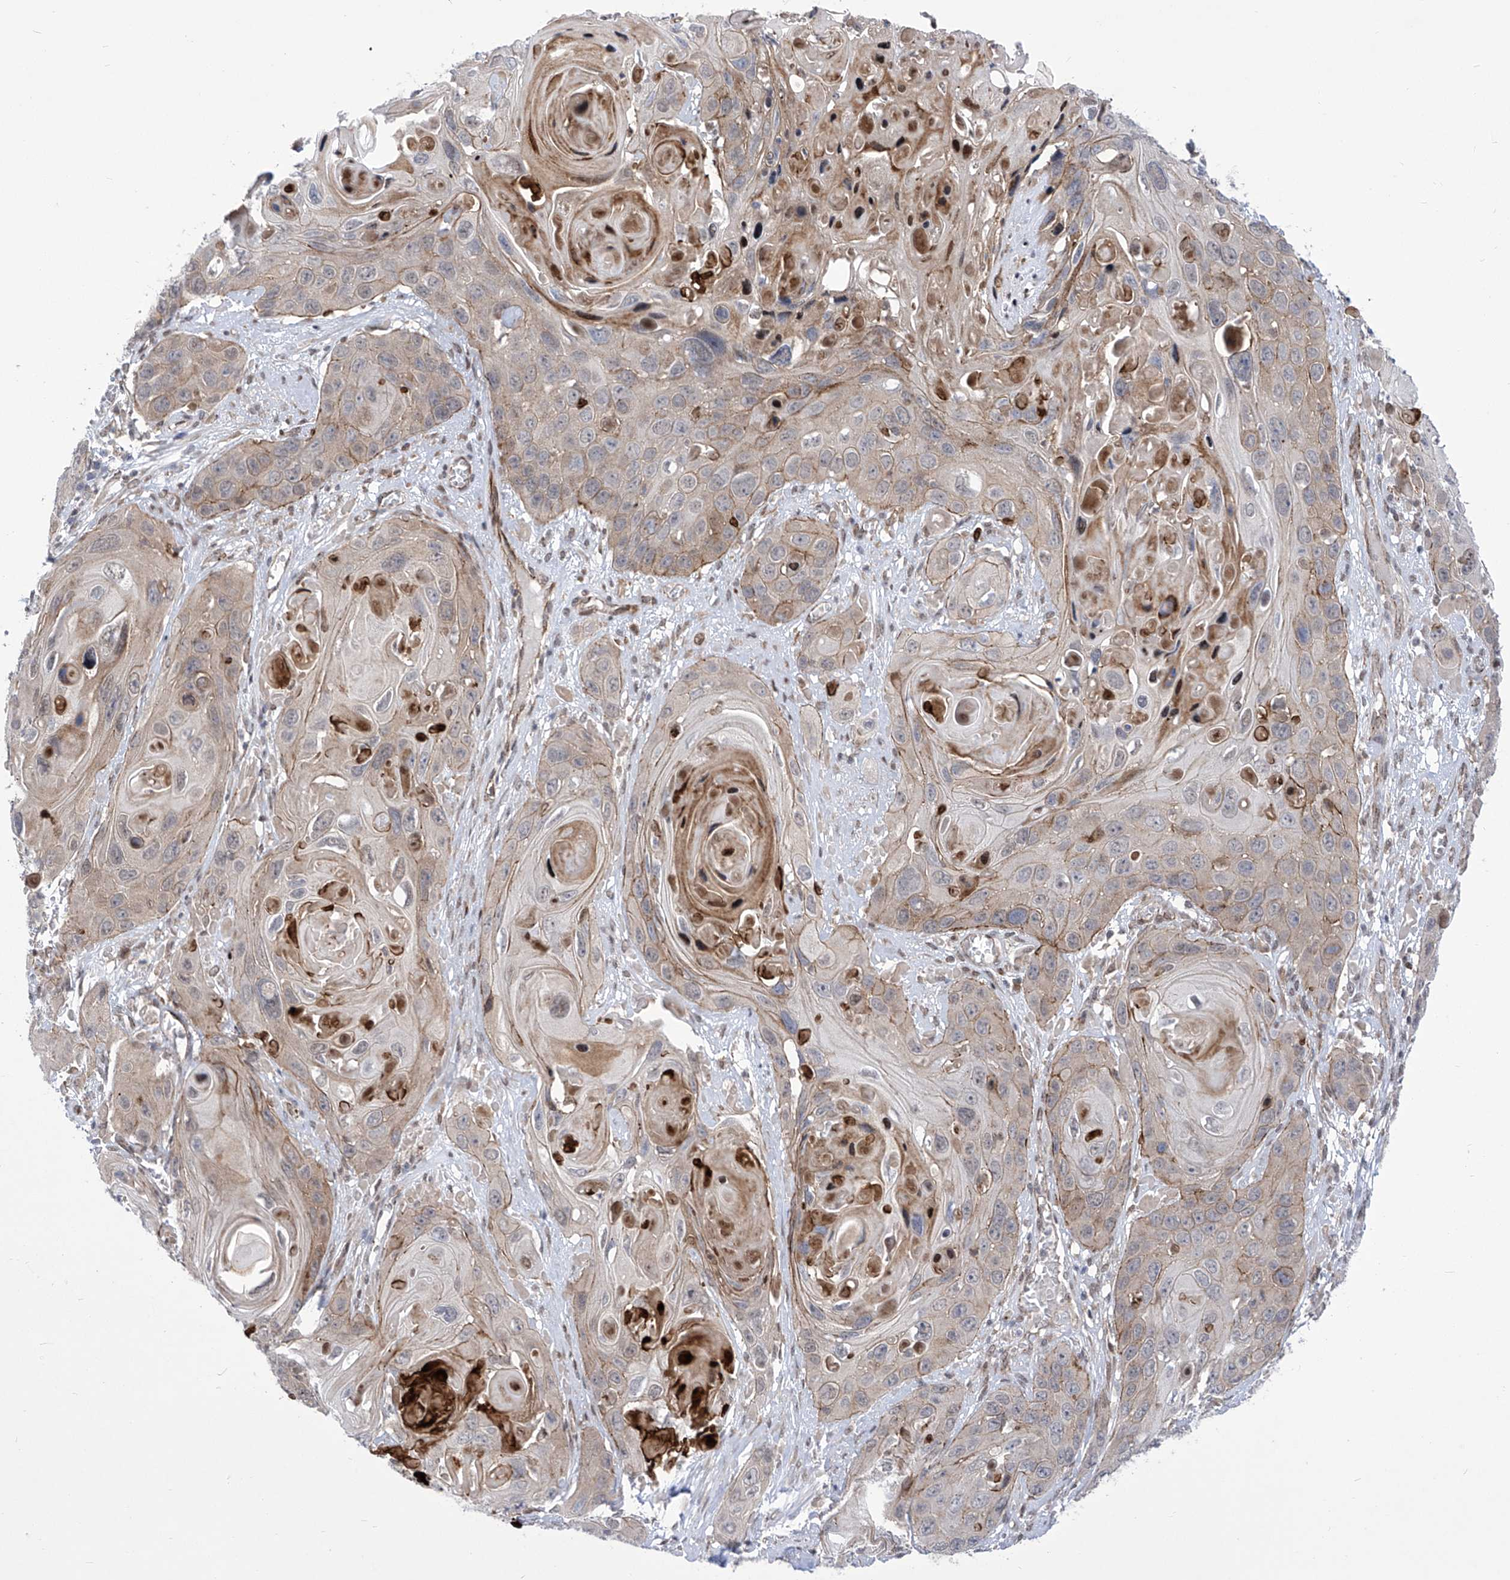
{"staining": {"intensity": "moderate", "quantity": "<25%", "location": "cytoplasmic/membranous"}, "tissue": "skin cancer", "cell_type": "Tumor cells", "image_type": "cancer", "snomed": [{"axis": "morphology", "description": "Squamous cell carcinoma, NOS"}, {"axis": "topography", "description": "Skin"}], "caption": "A histopathology image of squamous cell carcinoma (skin) stained for a protein displays moderate cytoplasmic/membranous brown staining in tumor cells. (Stains: DAB (3,3'-diaminobenzidine) in brown, nuclei in blue, Microscopy: brightfield microscopy at high magnification).", "gene": "CEP290", "patient": {"sex": "male", "age": 55}}